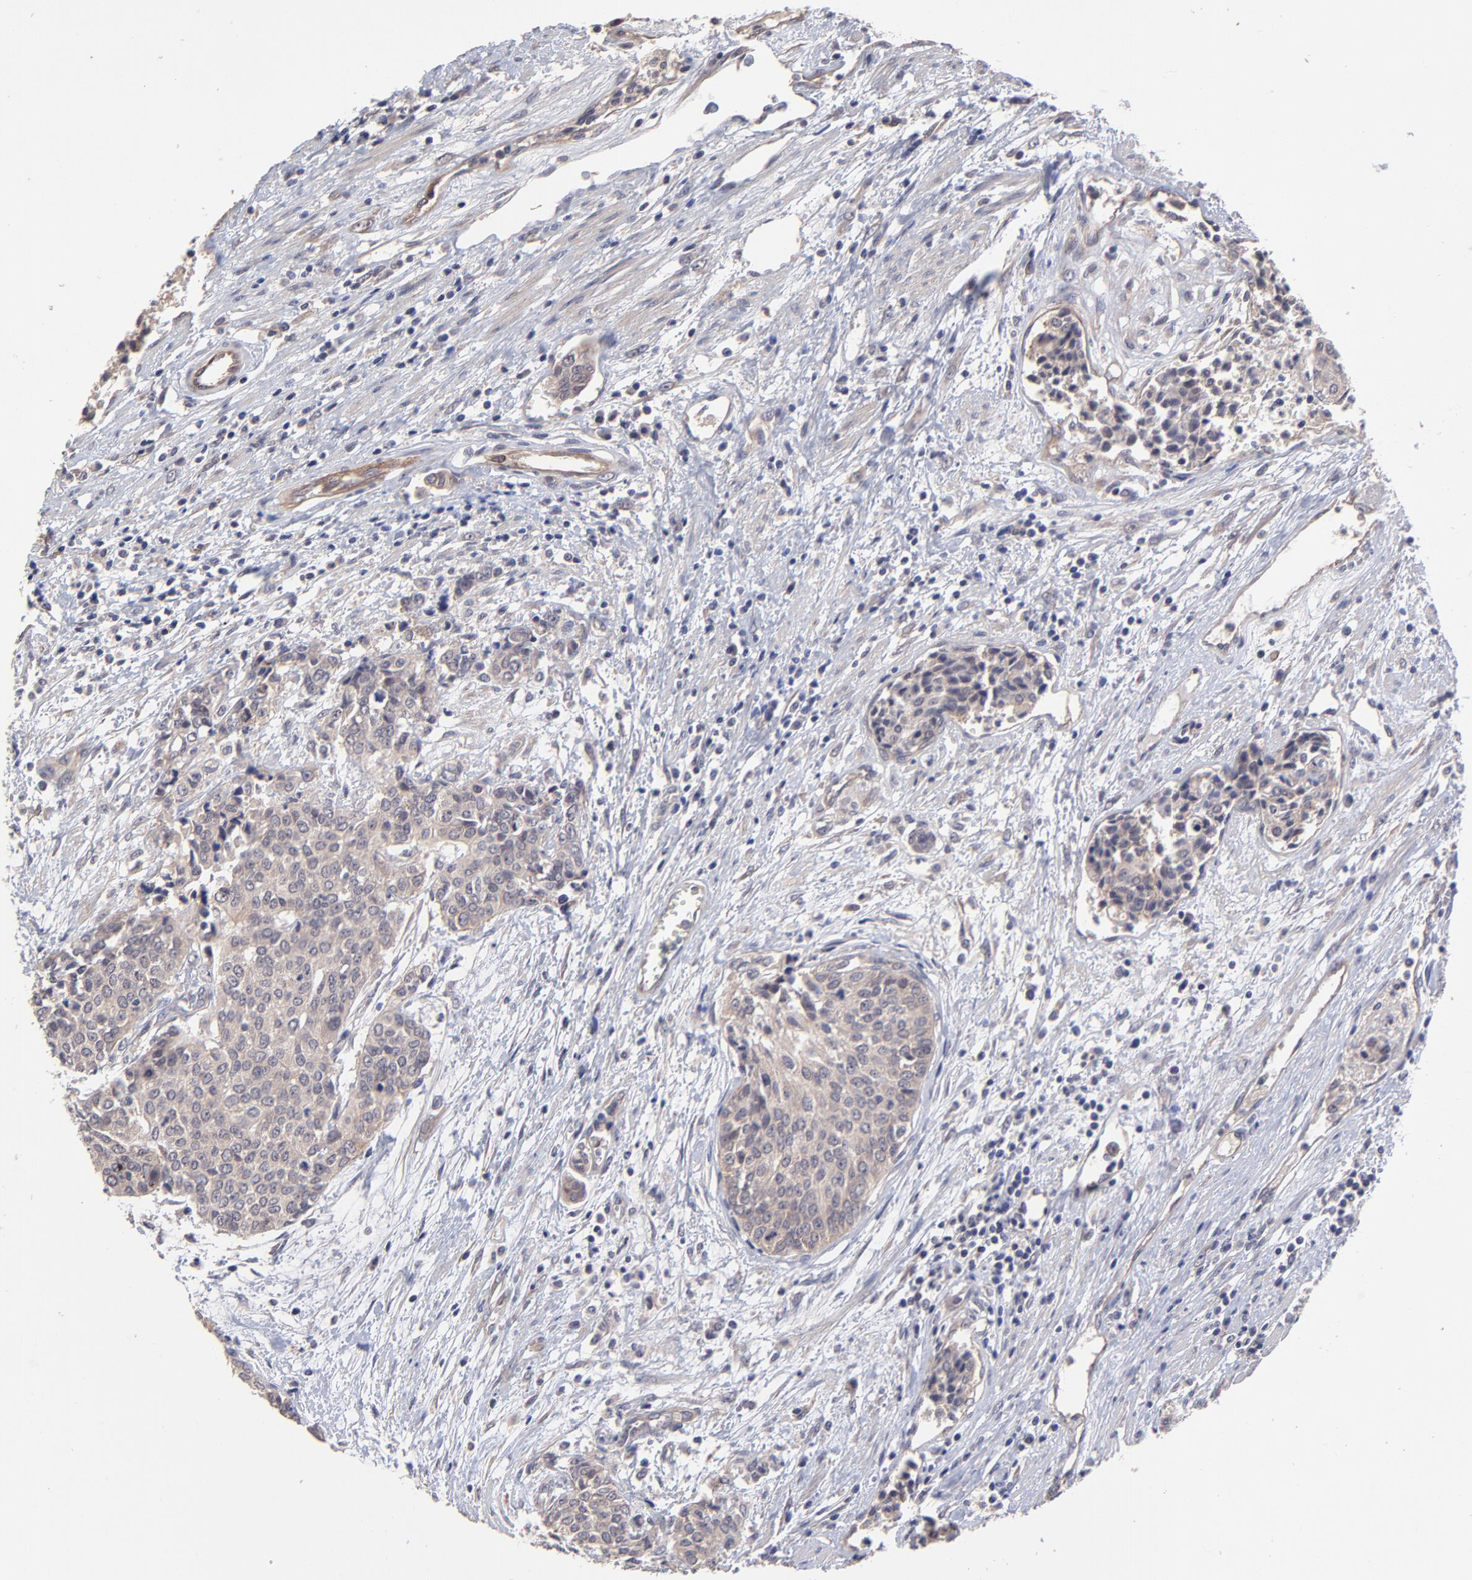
{"staining": {"intensity": "moderate", "quantity": "25%-75%", "location": "cytoplasmic/membranous"}, "tissue": "urothelial cancer", "cell_type": "Tumor cells", "image_type": "cancer", "snomed": [{"axis": "morphology", "description": "Urothelial carcinoma, Low grade"}, {"axis": "topography", "description": "Urinary bladder"}], "caption": "Protein staining of urothelial carcinoma (low-grade) tissue reveals moderate cytoplasmic/membranous positivity in approximately 25%-75% of tumor cells.", "gene": "ZNF780B", "patient": {"sex": "female", "age": 73}}